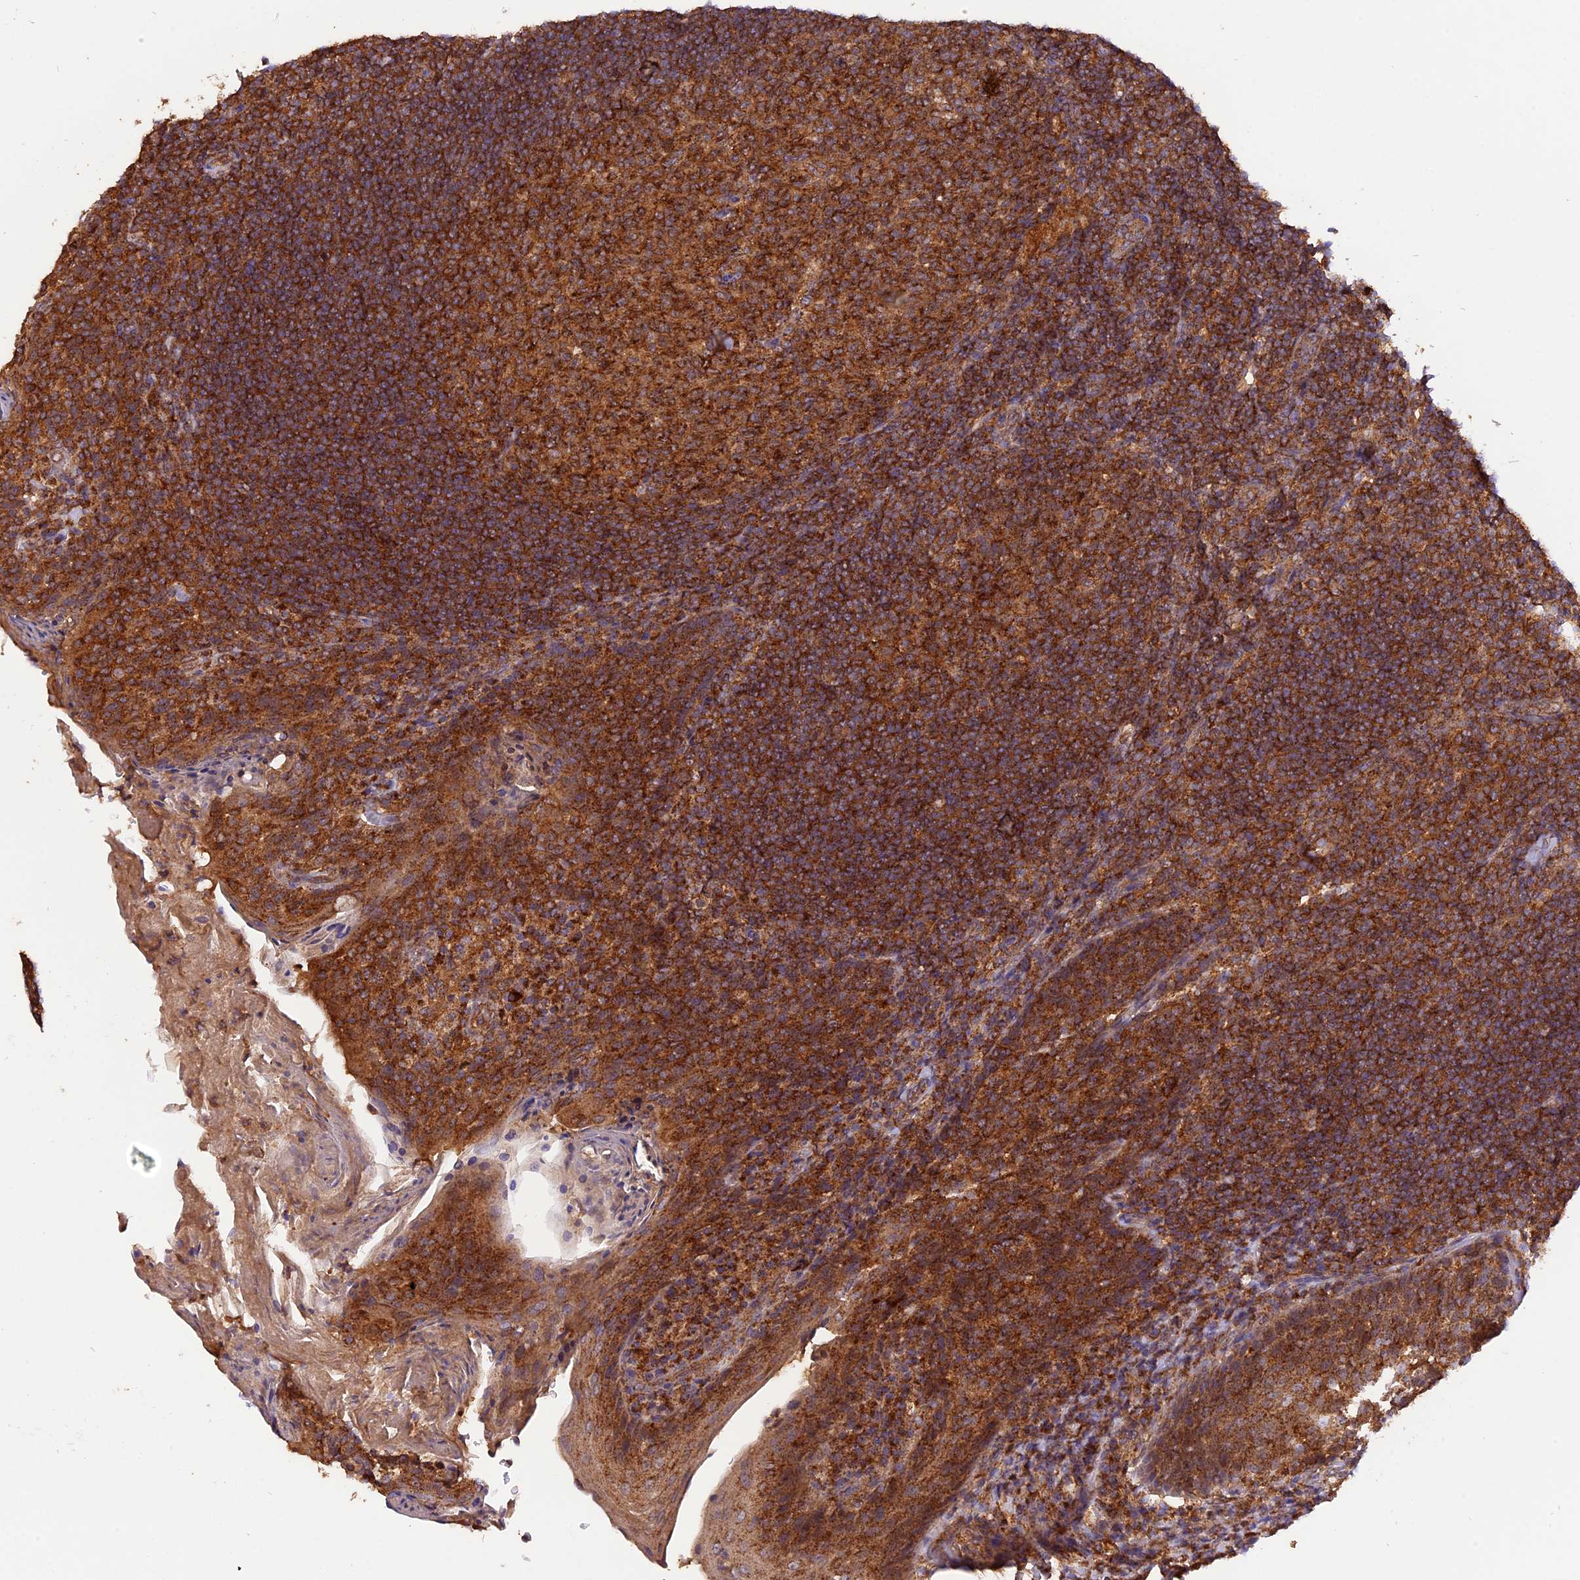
{"staining": {"intensity": "strong", "quantity": ">75%", "location": "cytoplasmic/membranous"}, "tissue": "tonsil", "cell_type": "Germinal center cells", "image_type": "normal", "snomed": [{"axis": "morphology", "description": "Normal tissue, NOS"}, {"axis": "topography", "description": "Tonsil"}], "caption": "Immunohistochemical staining of unremarkable human tonsil displays >75% levels of strong cytoplasmic/membranous protein positivity in approximately >75% of germinal center cells.", "gene": "PEX3", "patient": {"sex": "female", "age": 10}}